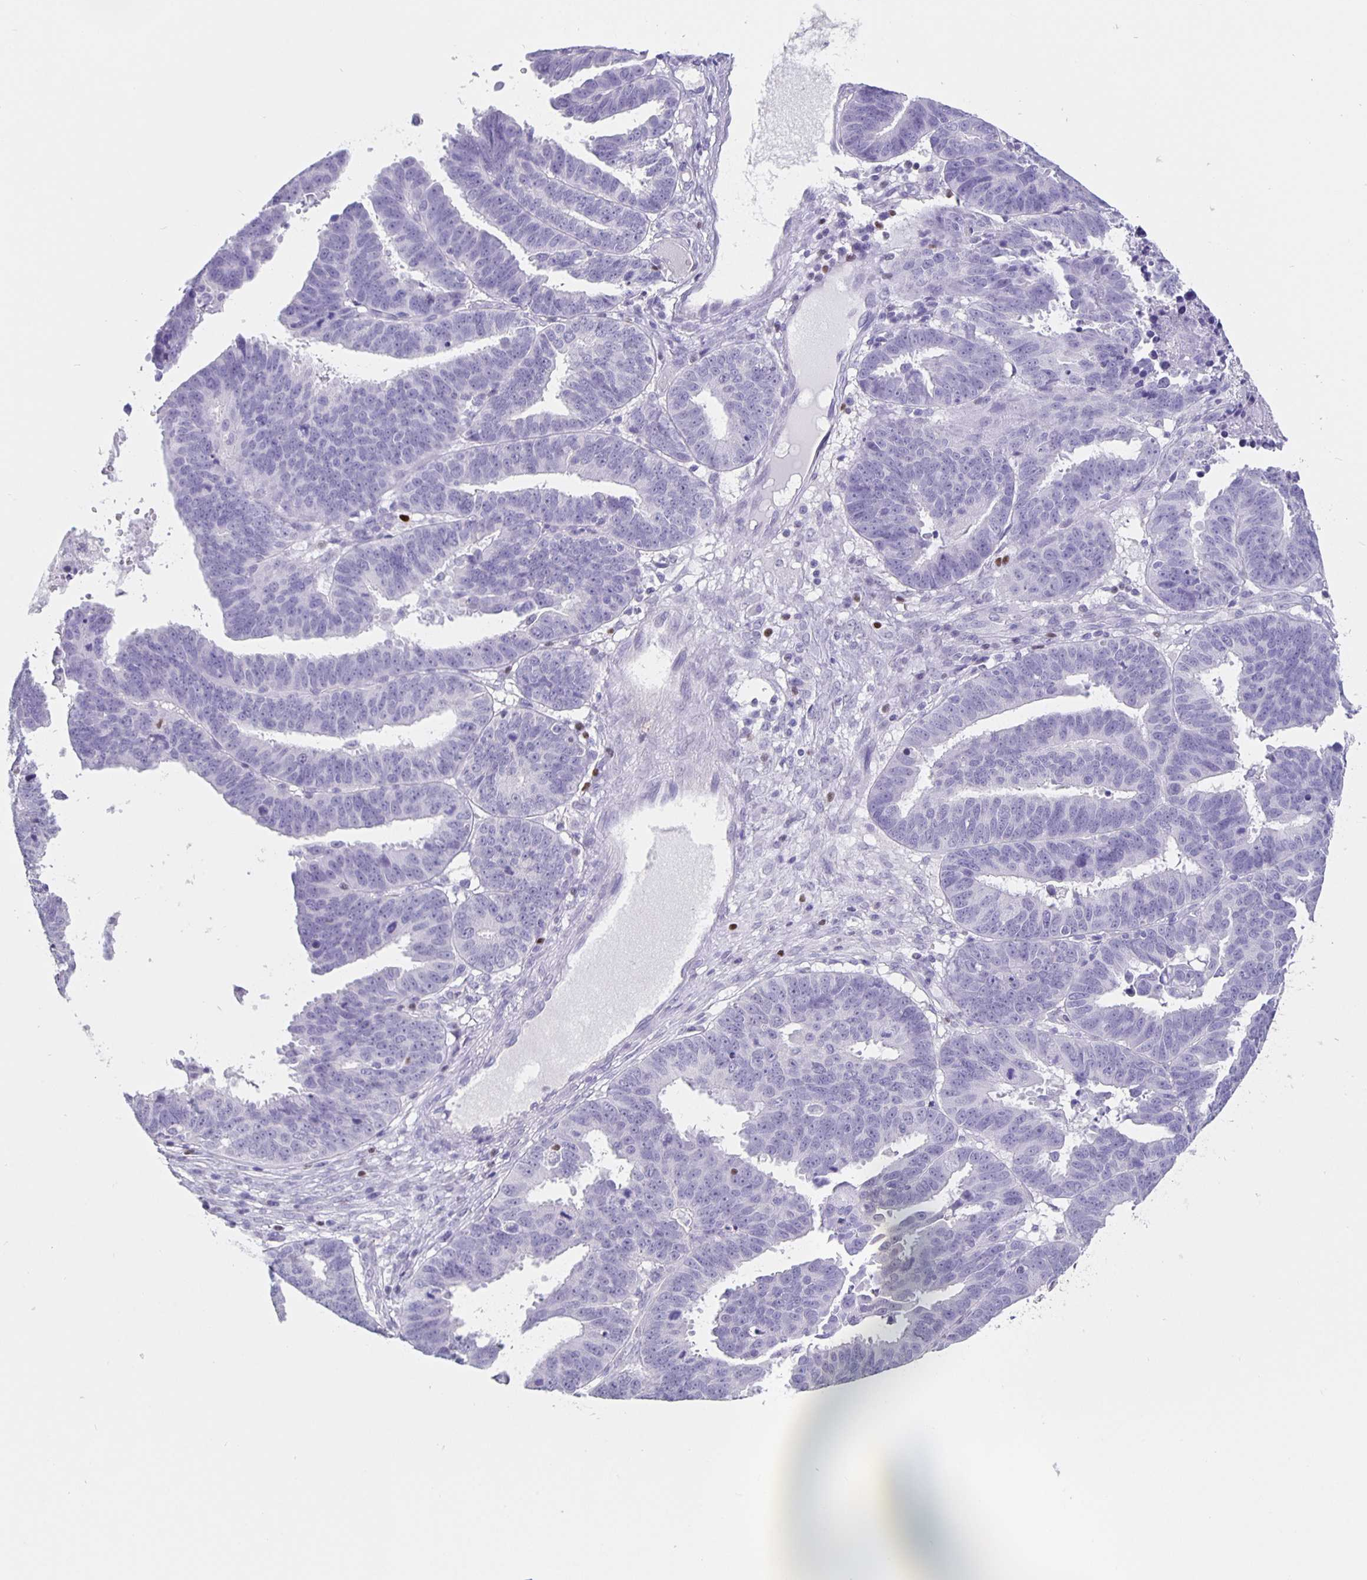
{"staining": {"intensity": "negative", "quantity": "none", "location": "none"}, "tissue": "ovarian cancer", "cell_type": "Tumor cells", "image_type": "cancer", "snomed": [{"axis": "morphology", "description": "Carcinoma, endometroid"}, {"axis": "morphology", "description": "Cystadenocarcinoma, serous, NOS"}, {"axis": "topography", "description": "Ovary"}], "caption": "Tumor cells show no significant protein expression in ovarian cancer.", "gene": "SATB2", "patient": {"sex": "female", "age": 45}}